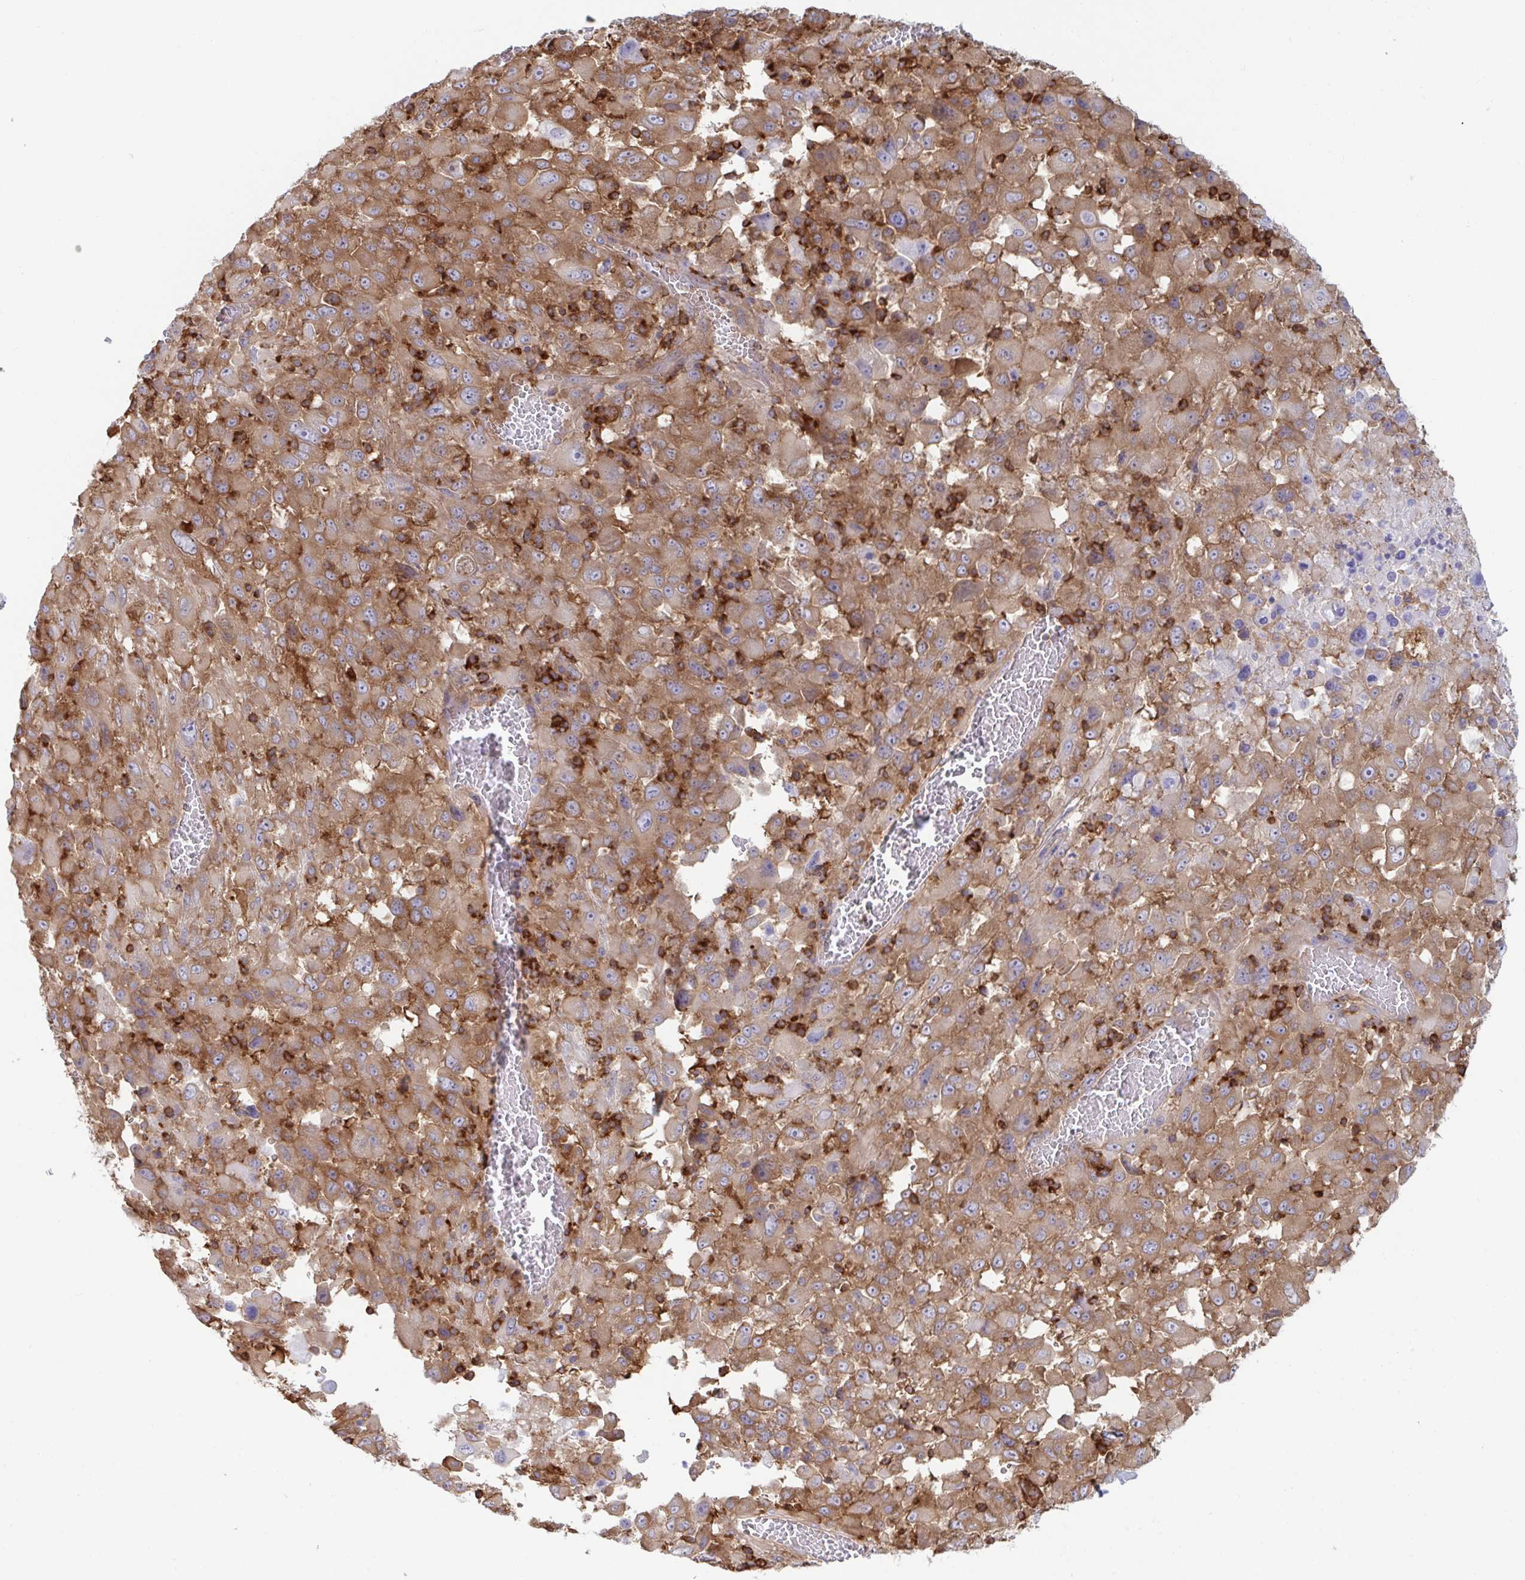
{"staining": {"intensity": "moderate", "quantity": ">75%", "location": "cytoplasmic/membranous"}, "tissue": "melanoma", "cell_type": "Tumor cells", "image_type": "cancer", "snomed": [{"axis": "morphology", "description": "Malignant melanoma, Metastatic site"}, {"axis": "topography", "description": "Soft tissue"}], "caption": "IHC (DAB (3,3'-diaminobenzidine)) staining of human malignant melanoma (metastatic site) shows moderate cytoplasmic/membranous protein positivity in approximately >75% of tumor cells. Immunohistochemistry stains the protein of interest in brown and the nuclei are stained blue.", "gene": "WNK1", "patient": {"sex": "male", "age": 50}}